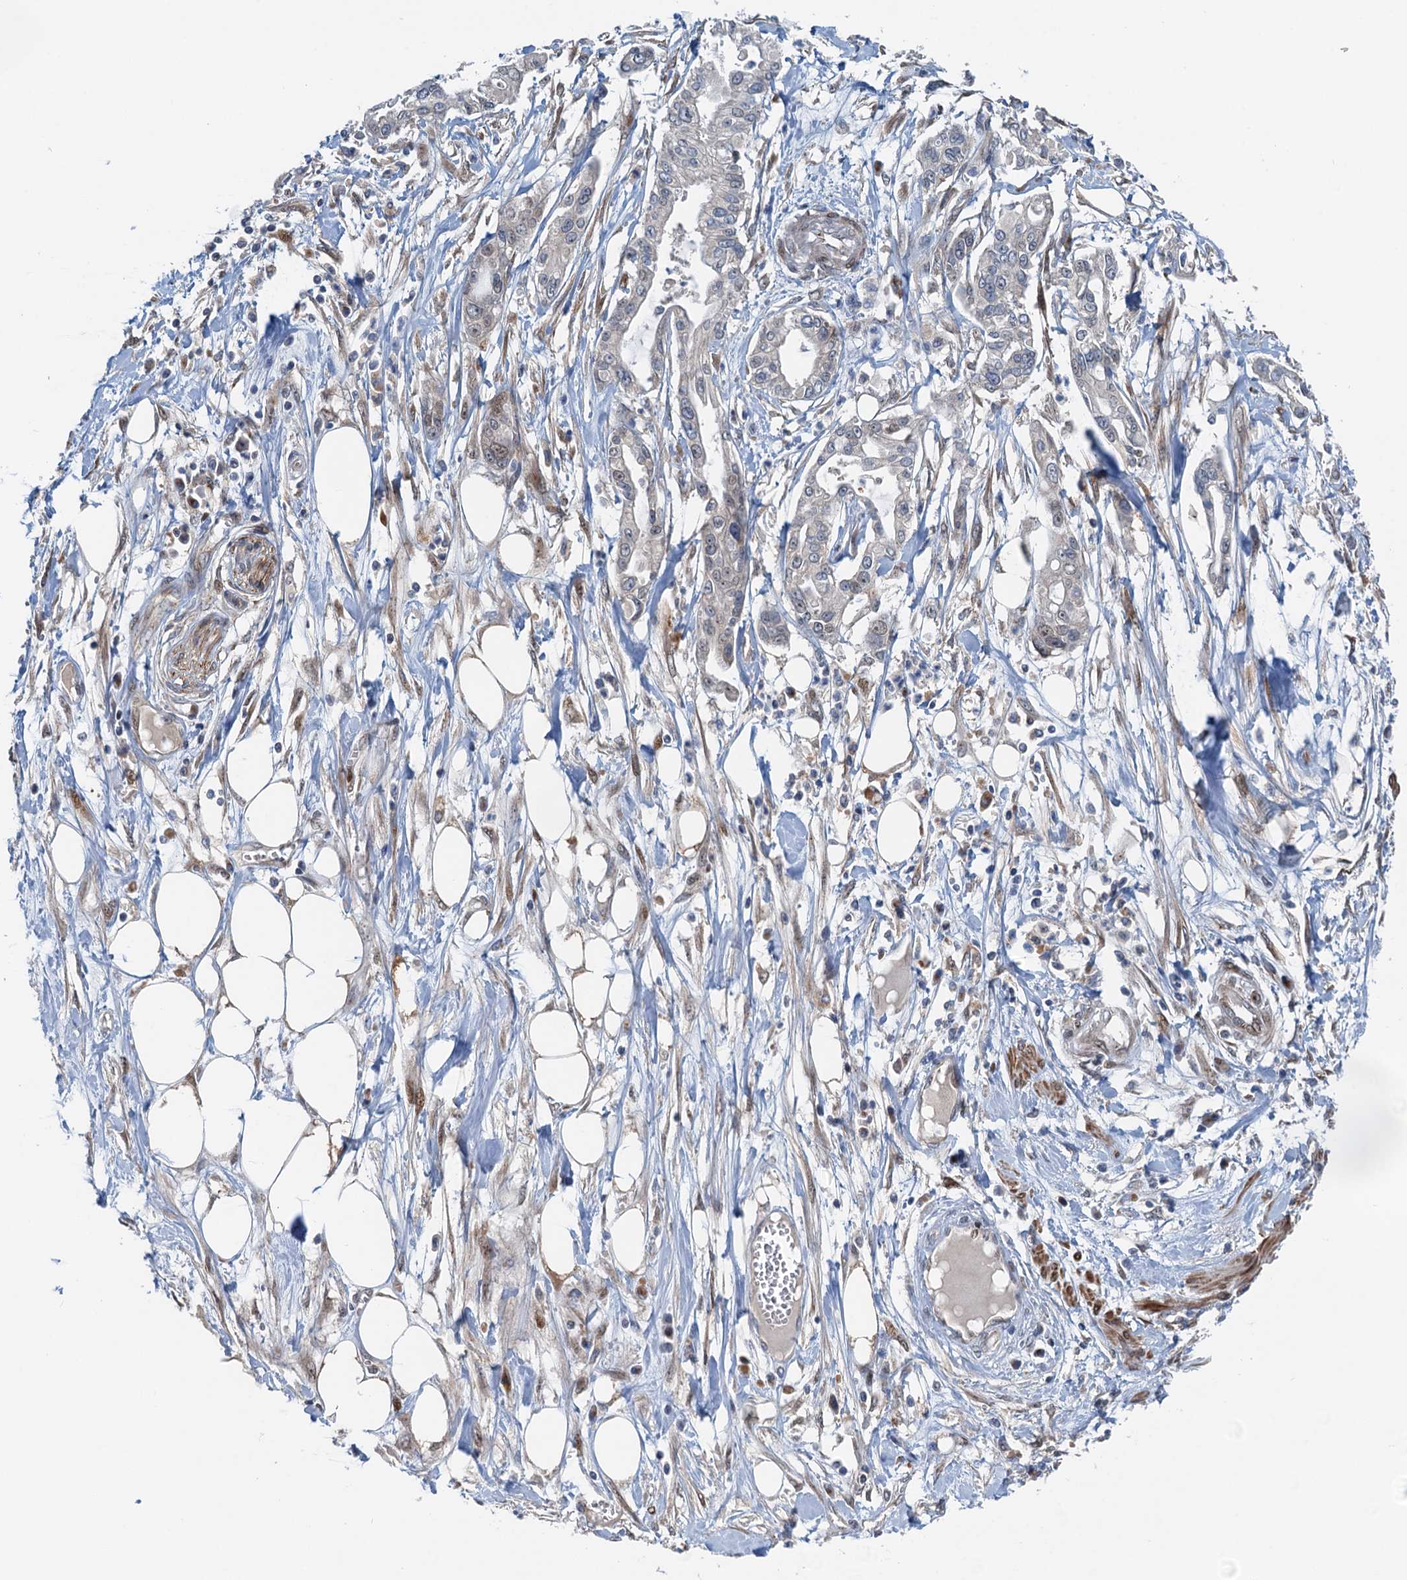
{"staining": {"intensity": "weak", "quantity": "25%-75%", "location": "cytoplasmic/membranous,nuclear"}, "tissue": "pancreatic cancer", "cell_type": "Tumor cells", "image_type": "cancer", "snomed": [{"axis": "morphology", "description": "Adenocarcinoma, NOS"}, {"axis": "topography", "description": "Pancreas"}], "caption": "Brown immunohistochemical staining in human pancreatic adenocarcinoma reveals weak cytoplasmic/membranous and nuclear expression in approximately 25%-75% of tumor cells.", "gene": "DYNC2I2", "patient": {"sex": "male", "age": 68}}